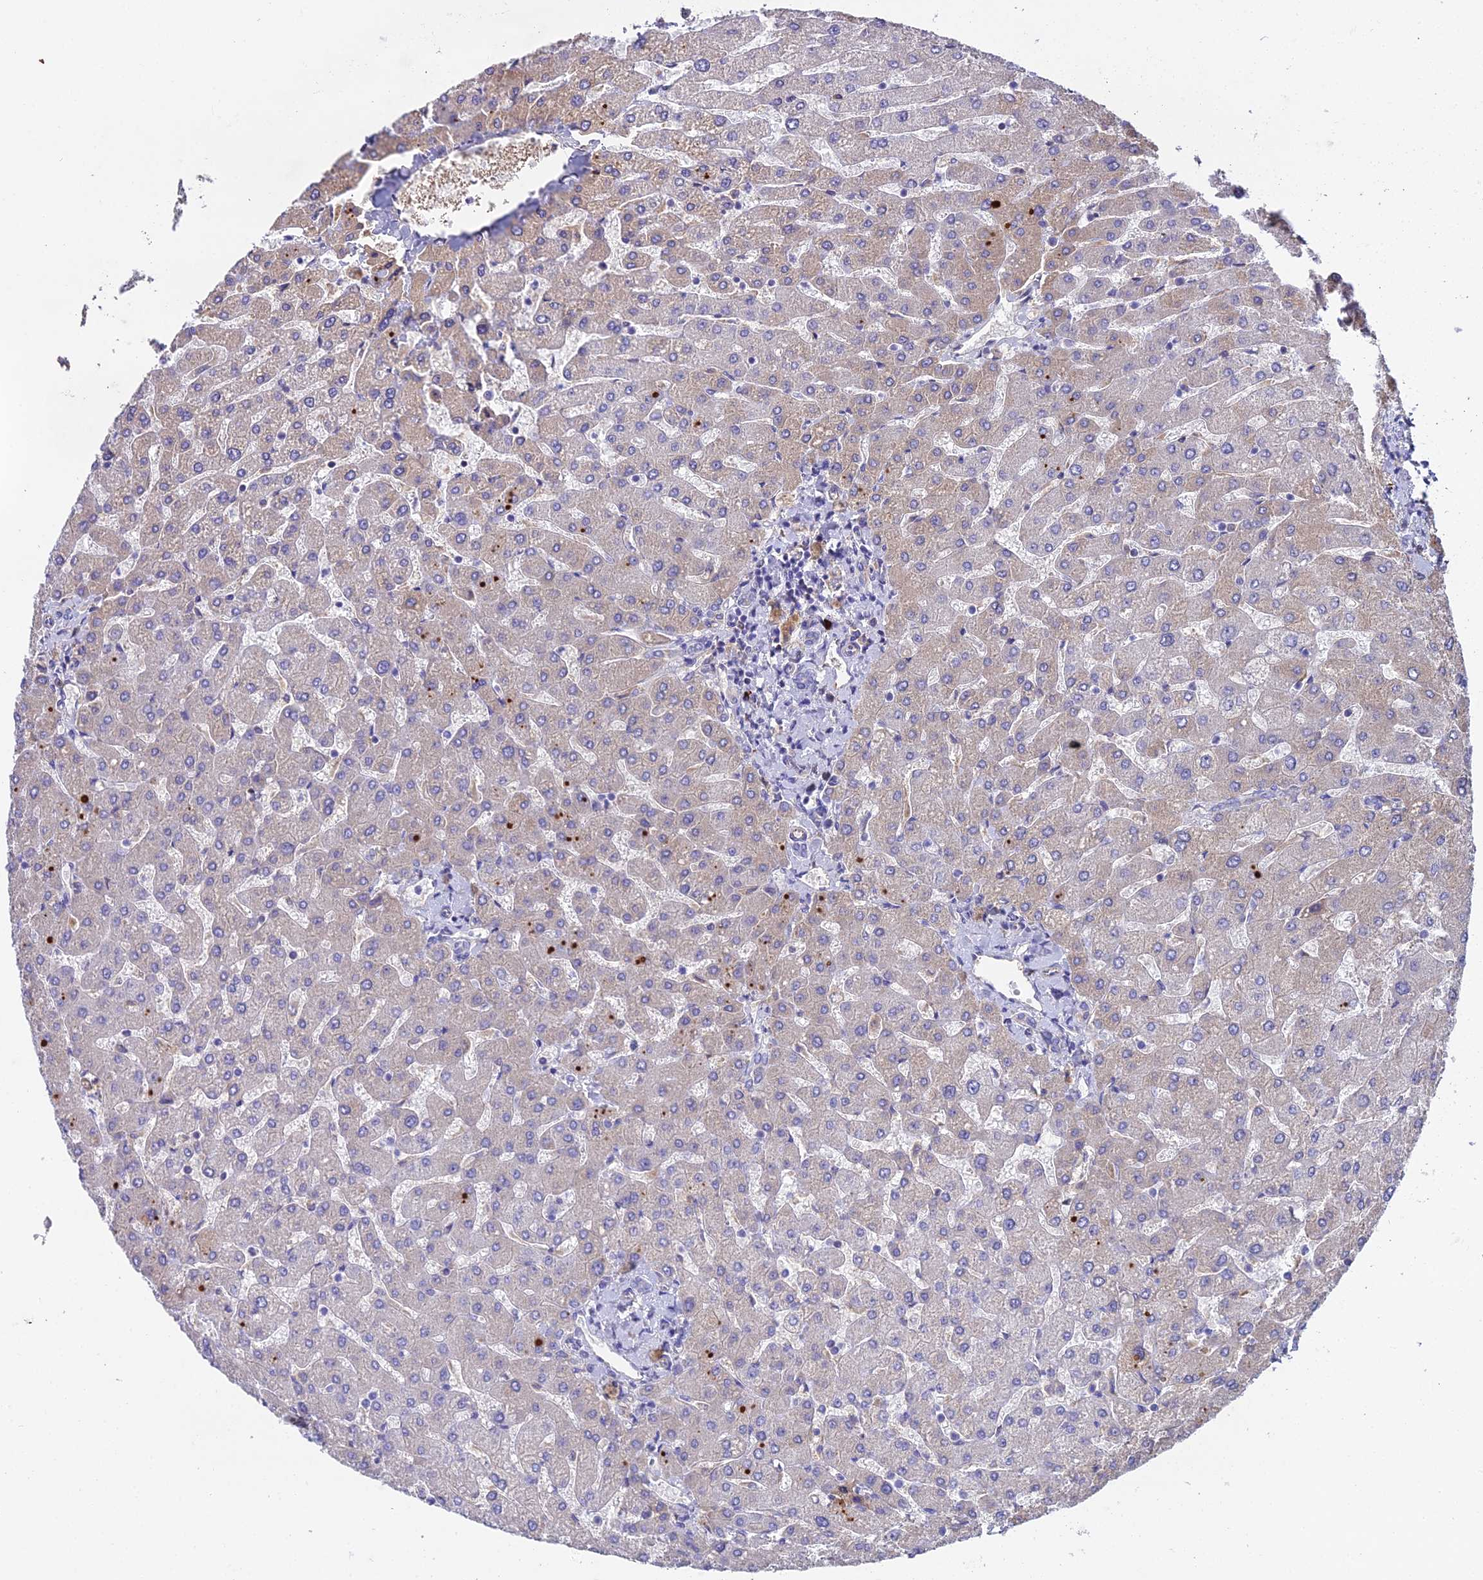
{"staining": {"intensity": "negative", "quantity": "none", "location": "none"}, "tissue": "liver", "cell_type": "Cholangiocytes", "image_type": "normal", "snomed": [{"axis": "morphology", "description": "Normal tissue, NOS"}, {"axis": "topography", "description": "Liver"}], "caption": "Immunohistochemistry of benign human liver shows no expression in cholangiocytes.", "gene": "BEX4", "patient": {"sex": "male", "age": 55}}